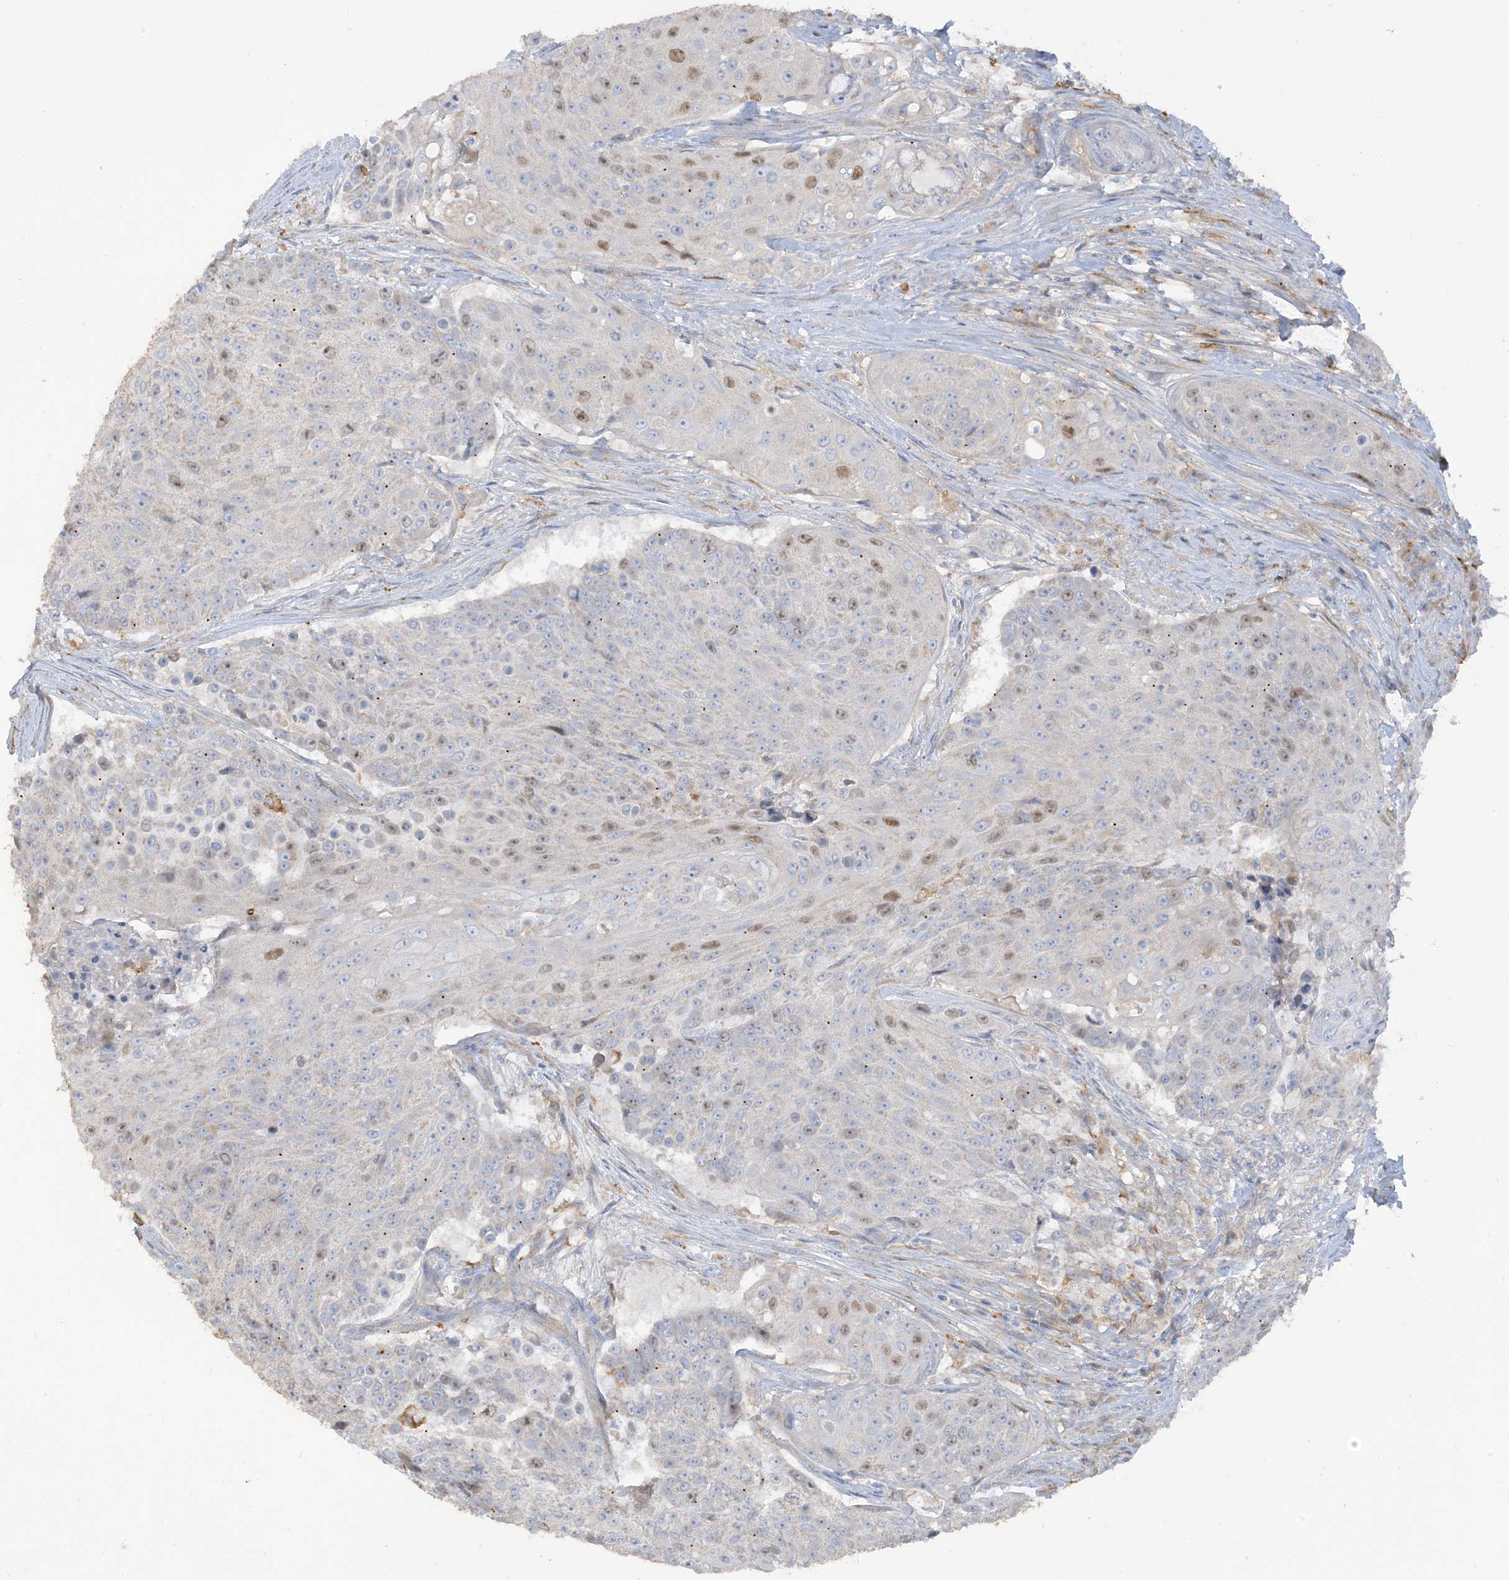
{"staining": {"intensity": "moderate", "quantity": "<25%", "location": "nuclear"}, "tissue": "urothelial cancer", "cell_type": "Tumor cells", "image_type": "cancer", "snomed": [{"axis": "morphology", "description": "Urothelial carcinoma, High grade"}, {"axis": "topography", "description": "Urinary bladder"}], "caption": "IHC photomicrograph of urothelial cancer stained for a protein (brown), which exhibits low levels of moderate nuclear positivity in about <25% of tumor cells.", "gene": "PEAR1", "patient": {"sex": "female", "age": 63}}